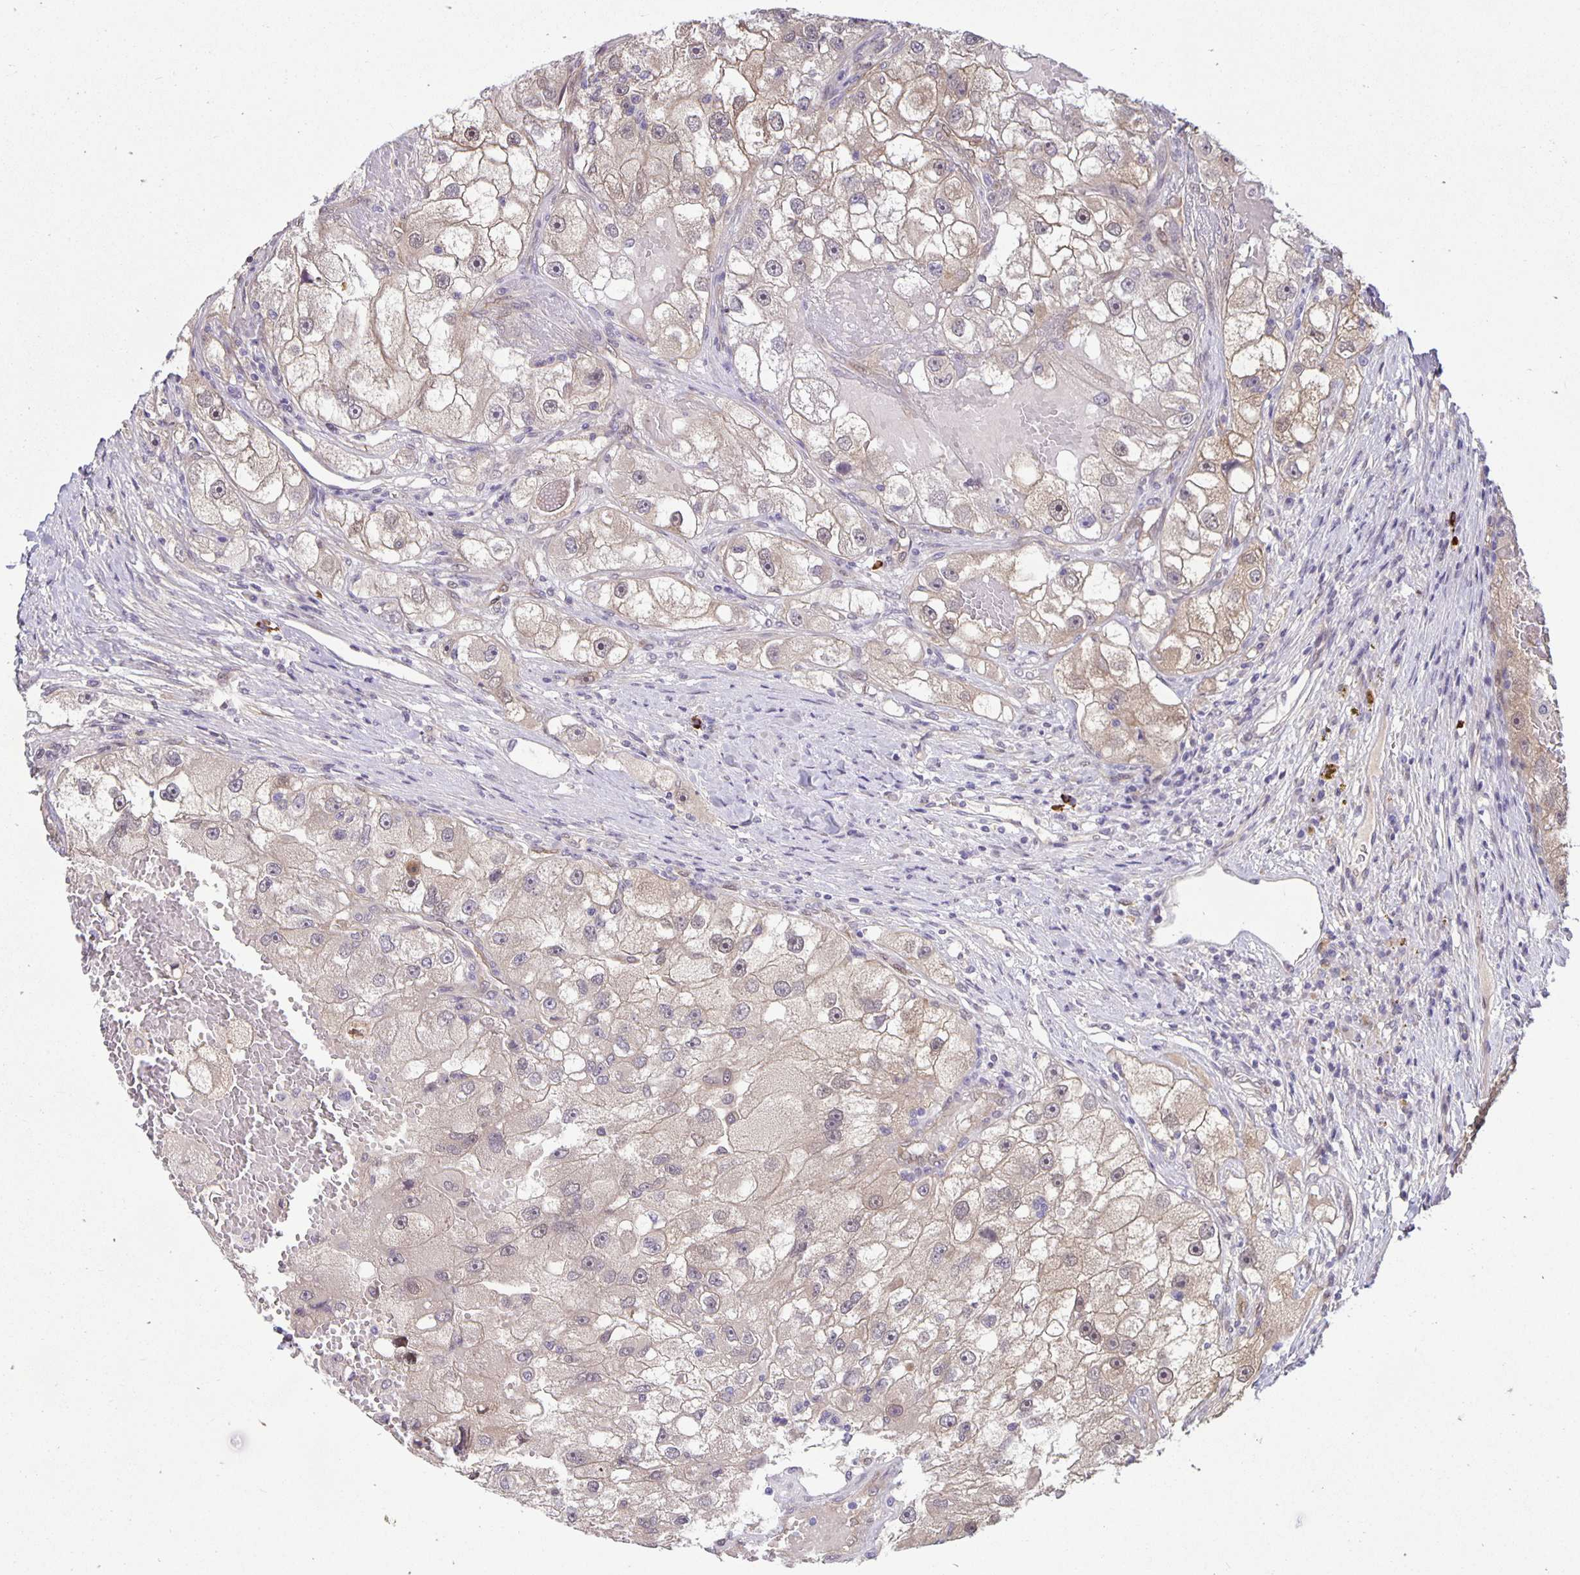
{"staining": {"intensity": "weak", "quantity": "25%-75%", "location": "cytoplasmic/membranous"}, "tissue": "renal cancer", "cell_type": "Tumor cells", "image_type": "cancer", "snomed": [{"axis": "morphology", "description": "Adenocarcinoma, NOS"}, {"axis": "topography", "description": "Kidney"}], "caption": "Human renal adenocarcinoma stained with a protein marker displays weak staining in tumor cells.", "gene": "TAX1BP3", "patient": {"sex": "male", "age": 63}}